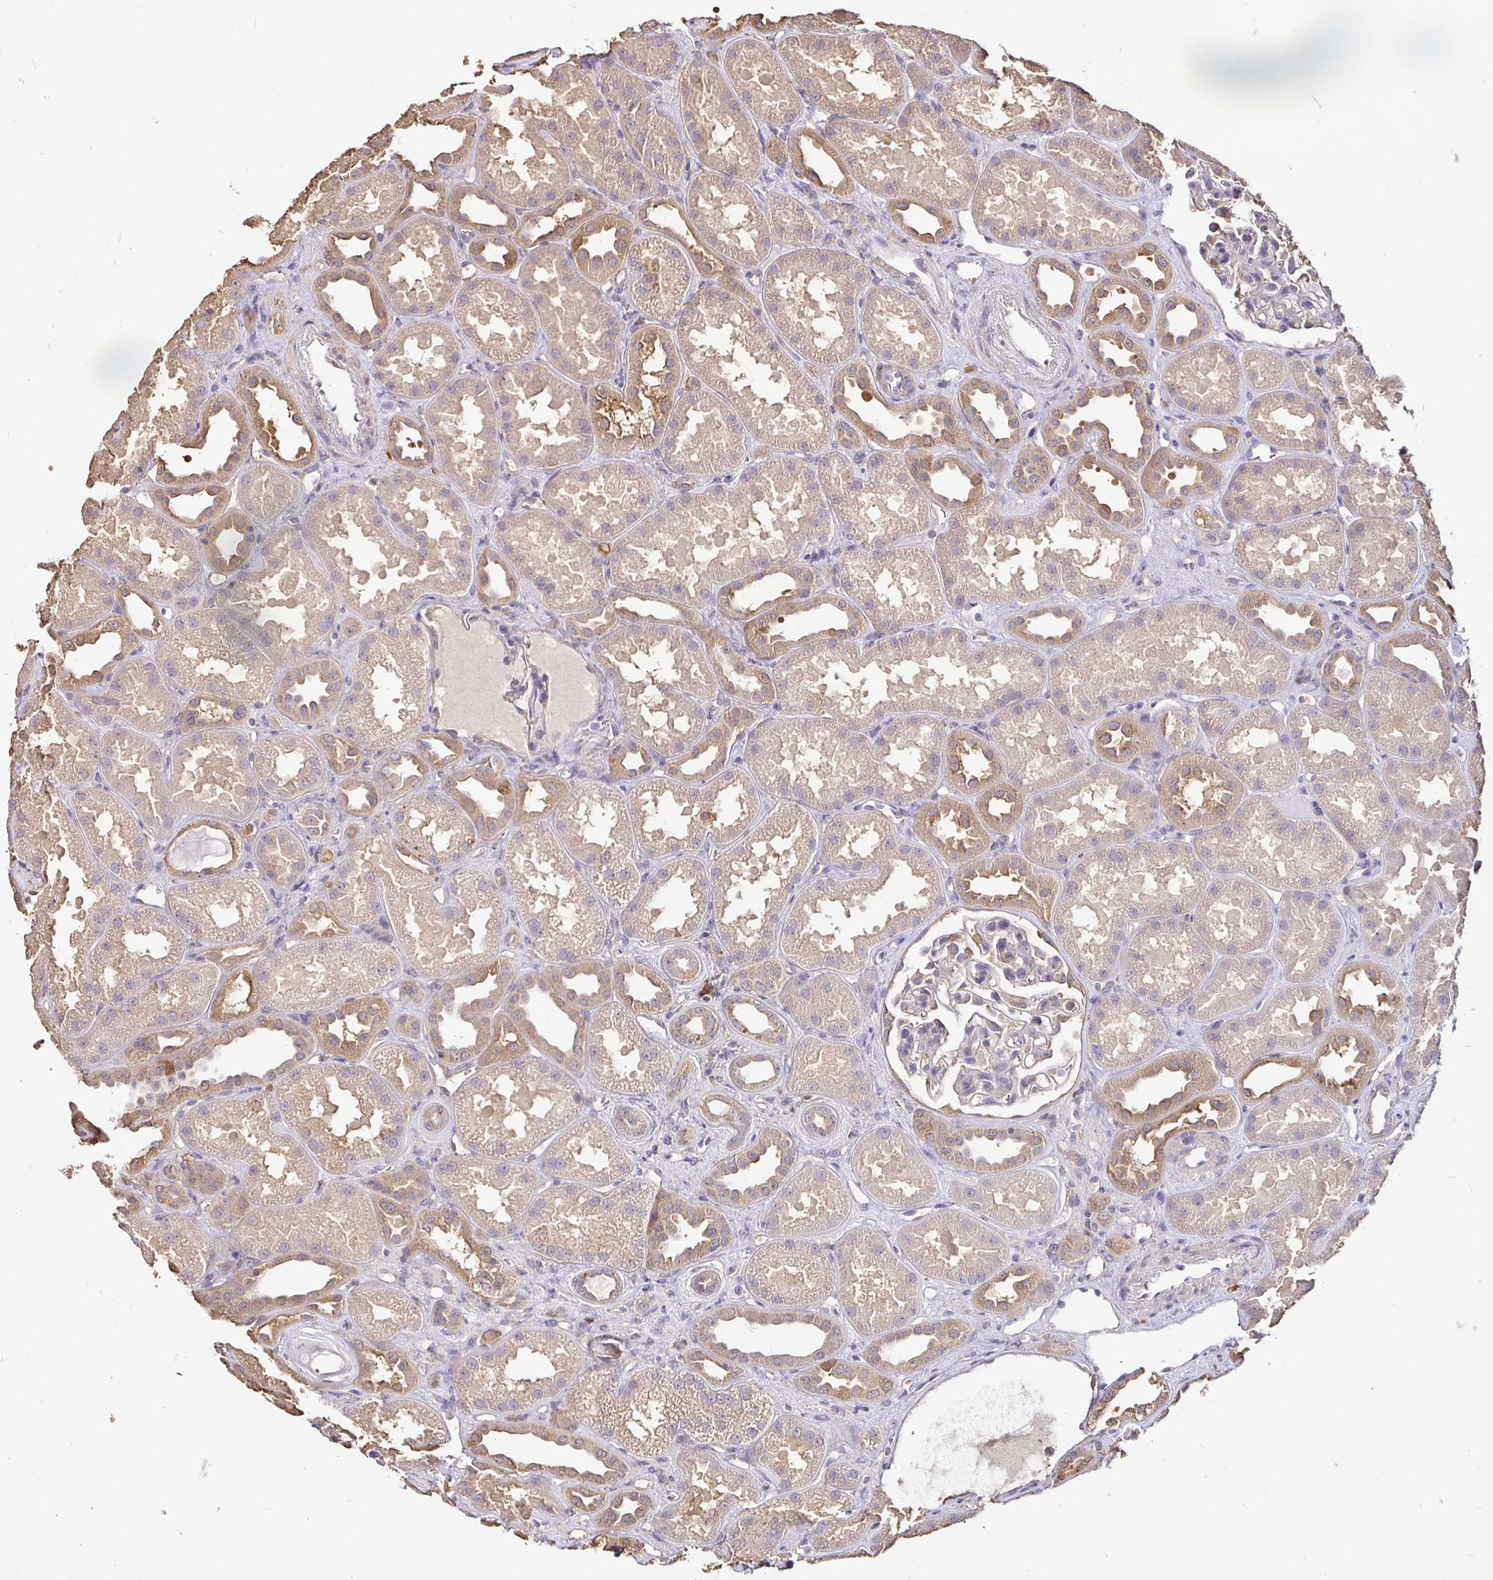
{"staining": {"intensity": "weak", "quantity": "<25%", "location": "cytoplasmic/membranous"}, "tissue": "kidney", "cell_type": "Cells in glomeruli", "image_type": "normal", "snomed": [{"axis": "morphology", "description": "Normal tissue, NOS"}, {"axis": "topography", "description": "Kidney"}], "caption": "Immunohistochemistry (IHC) image of normal human kidney stained for a protein (brown), which reveals no expression in cells in glomeruli.", "gene": "MAPK8IP3", "patient": {"sex": "male", "age": 61}}